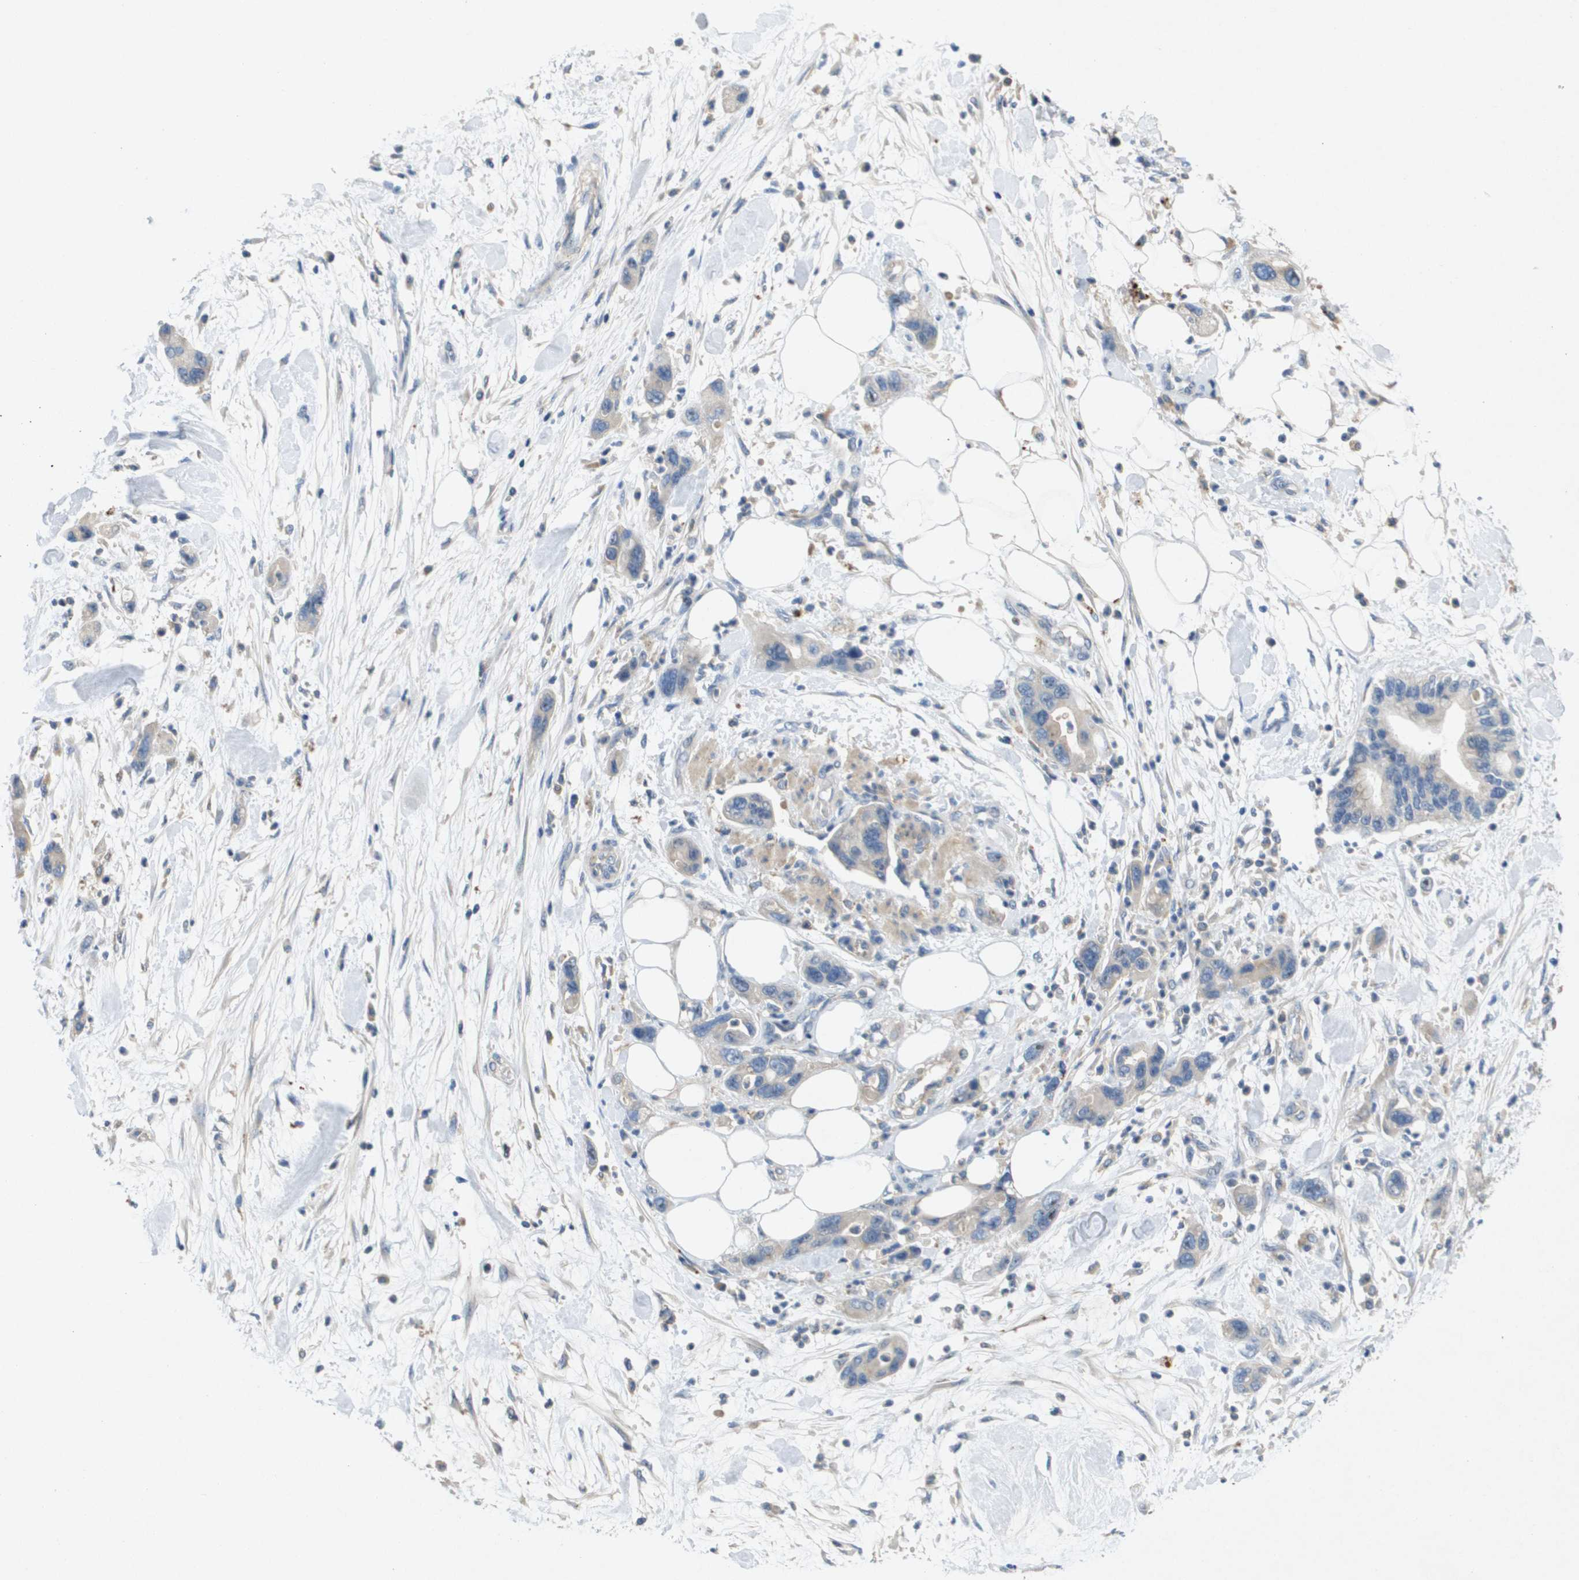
{"staining": {"intensity": "weak", "quantity": "<25%", "location": "cytoplasmic/membranous"}, "tissue": "pancreatic cancer", "cell_type": "Tumor cells", "image_type": "cancer", "snomed": [{"axis": "morphology", "description": "Normal tissue, NOS"}, {"axis": "morphology", "description": "Adenocarcinoma, NOS"}, {"axis": "topography", "description": "Pancreas"}], "caption": "A high-resolution micrograph shows immunohistochemistry staining of adenocarcinoma (pancreatic), which exhibits no significant staining in tumor cells. The staining was performed using DAB (3,3'-diaminobenzidine) to visualize the protein expression in brown, while the nuclei were stained in blue with hematoxylin (Magnification: 20x).", "gene": "B3GNT5", "patient": {"sex": "female", "age": 71}}